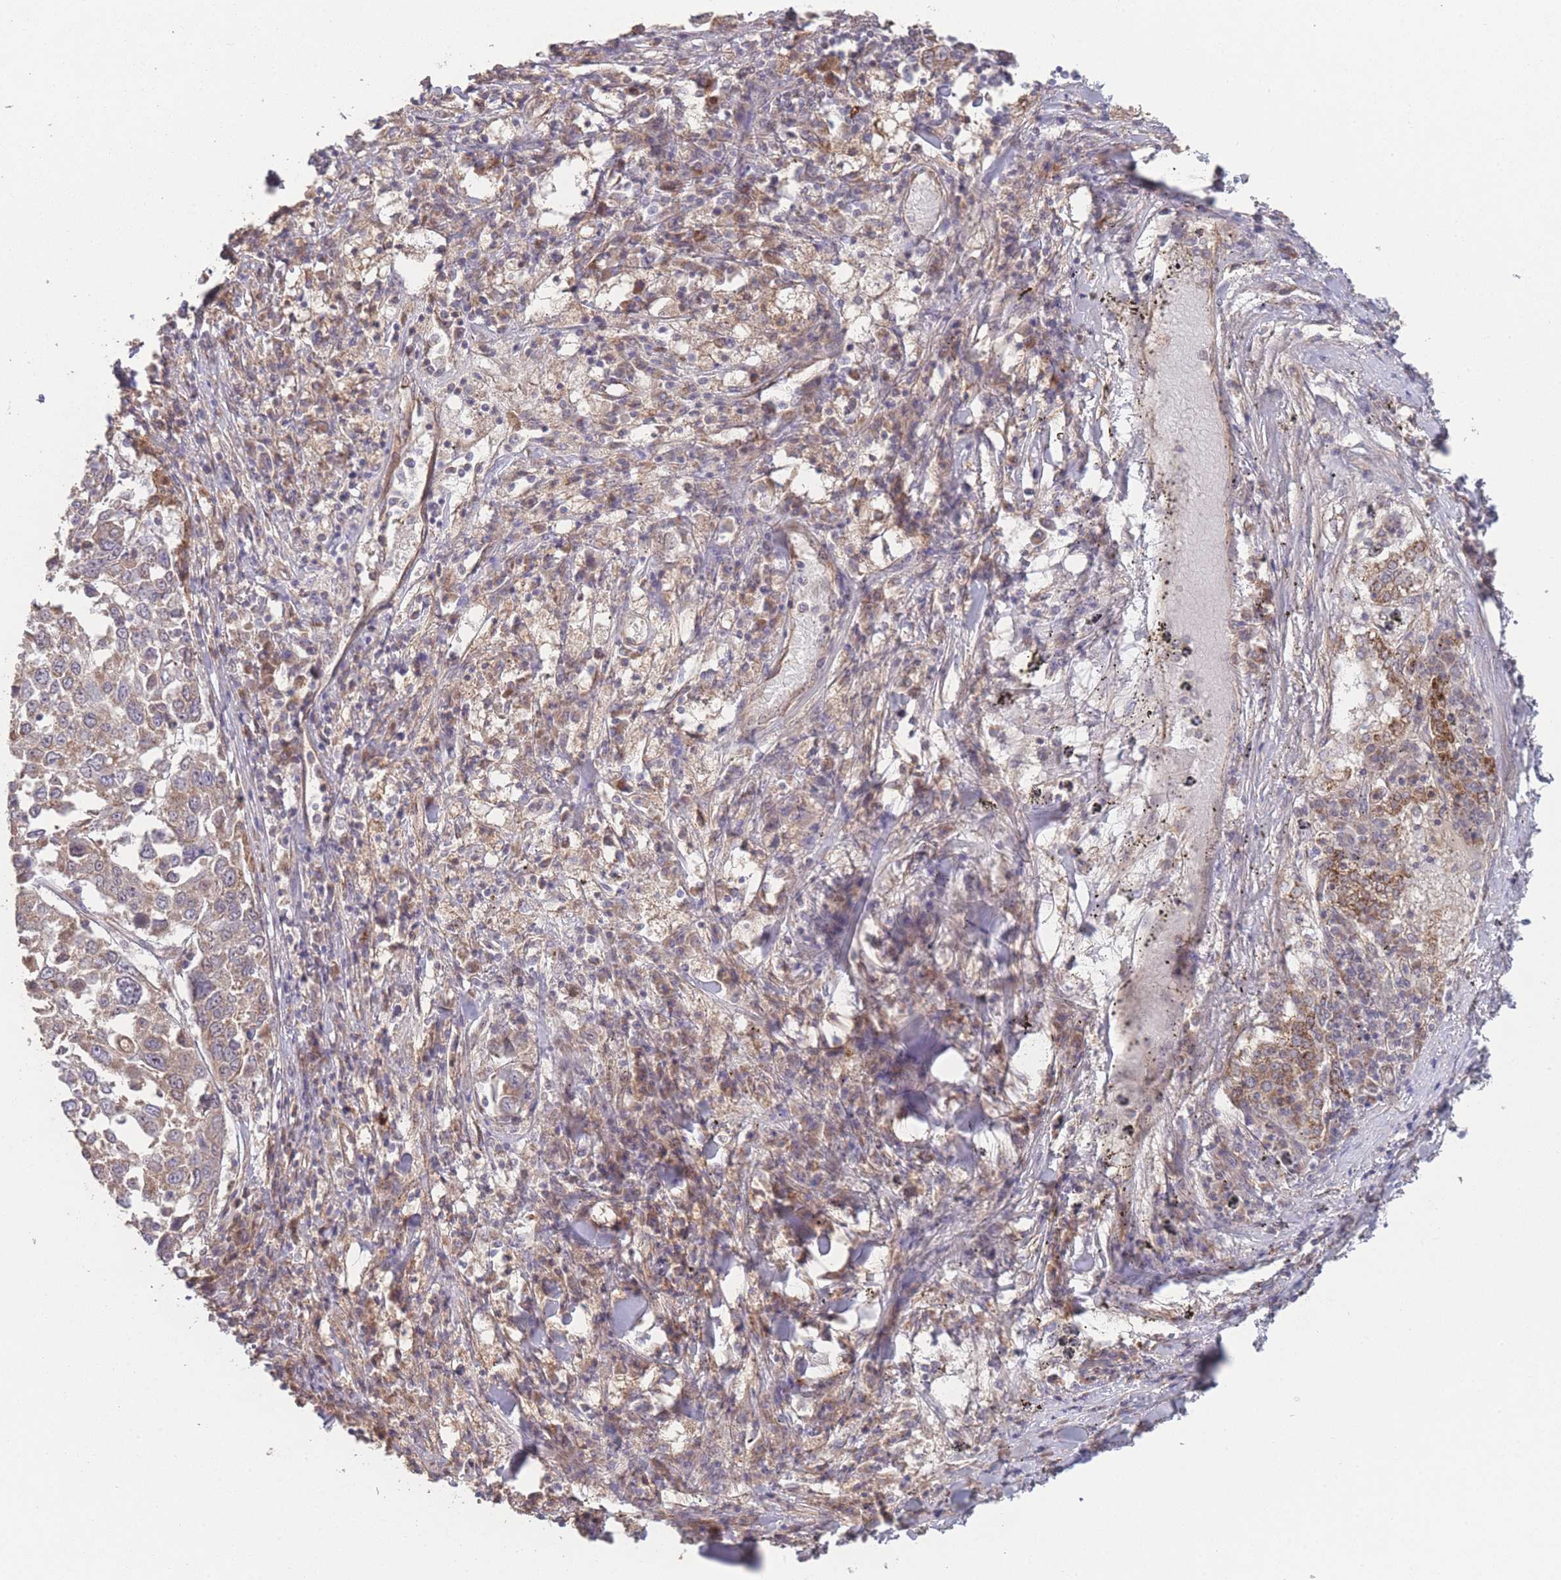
{"staining": {"intensity": "weak", "quantity": ">75%", "location": "cytoplasmic/membranous"}, "tissue": "lung cancer", "cell_type": "Tumor cells", "image_type": "cancer", "snomed": [{"axis": "morphology", "description": "Squamous cell carcinoma, NOS"}, {"axis": "topography", "description": "Lung"}], "caption": "Immunohistochemical staining of lung cancer shows low levels of weak cytoplasmic/membranous protein staining in approximately >75% of tumor cells.", "gene": "PXMP4", "patient": {"sex": "male", "age": 65}}